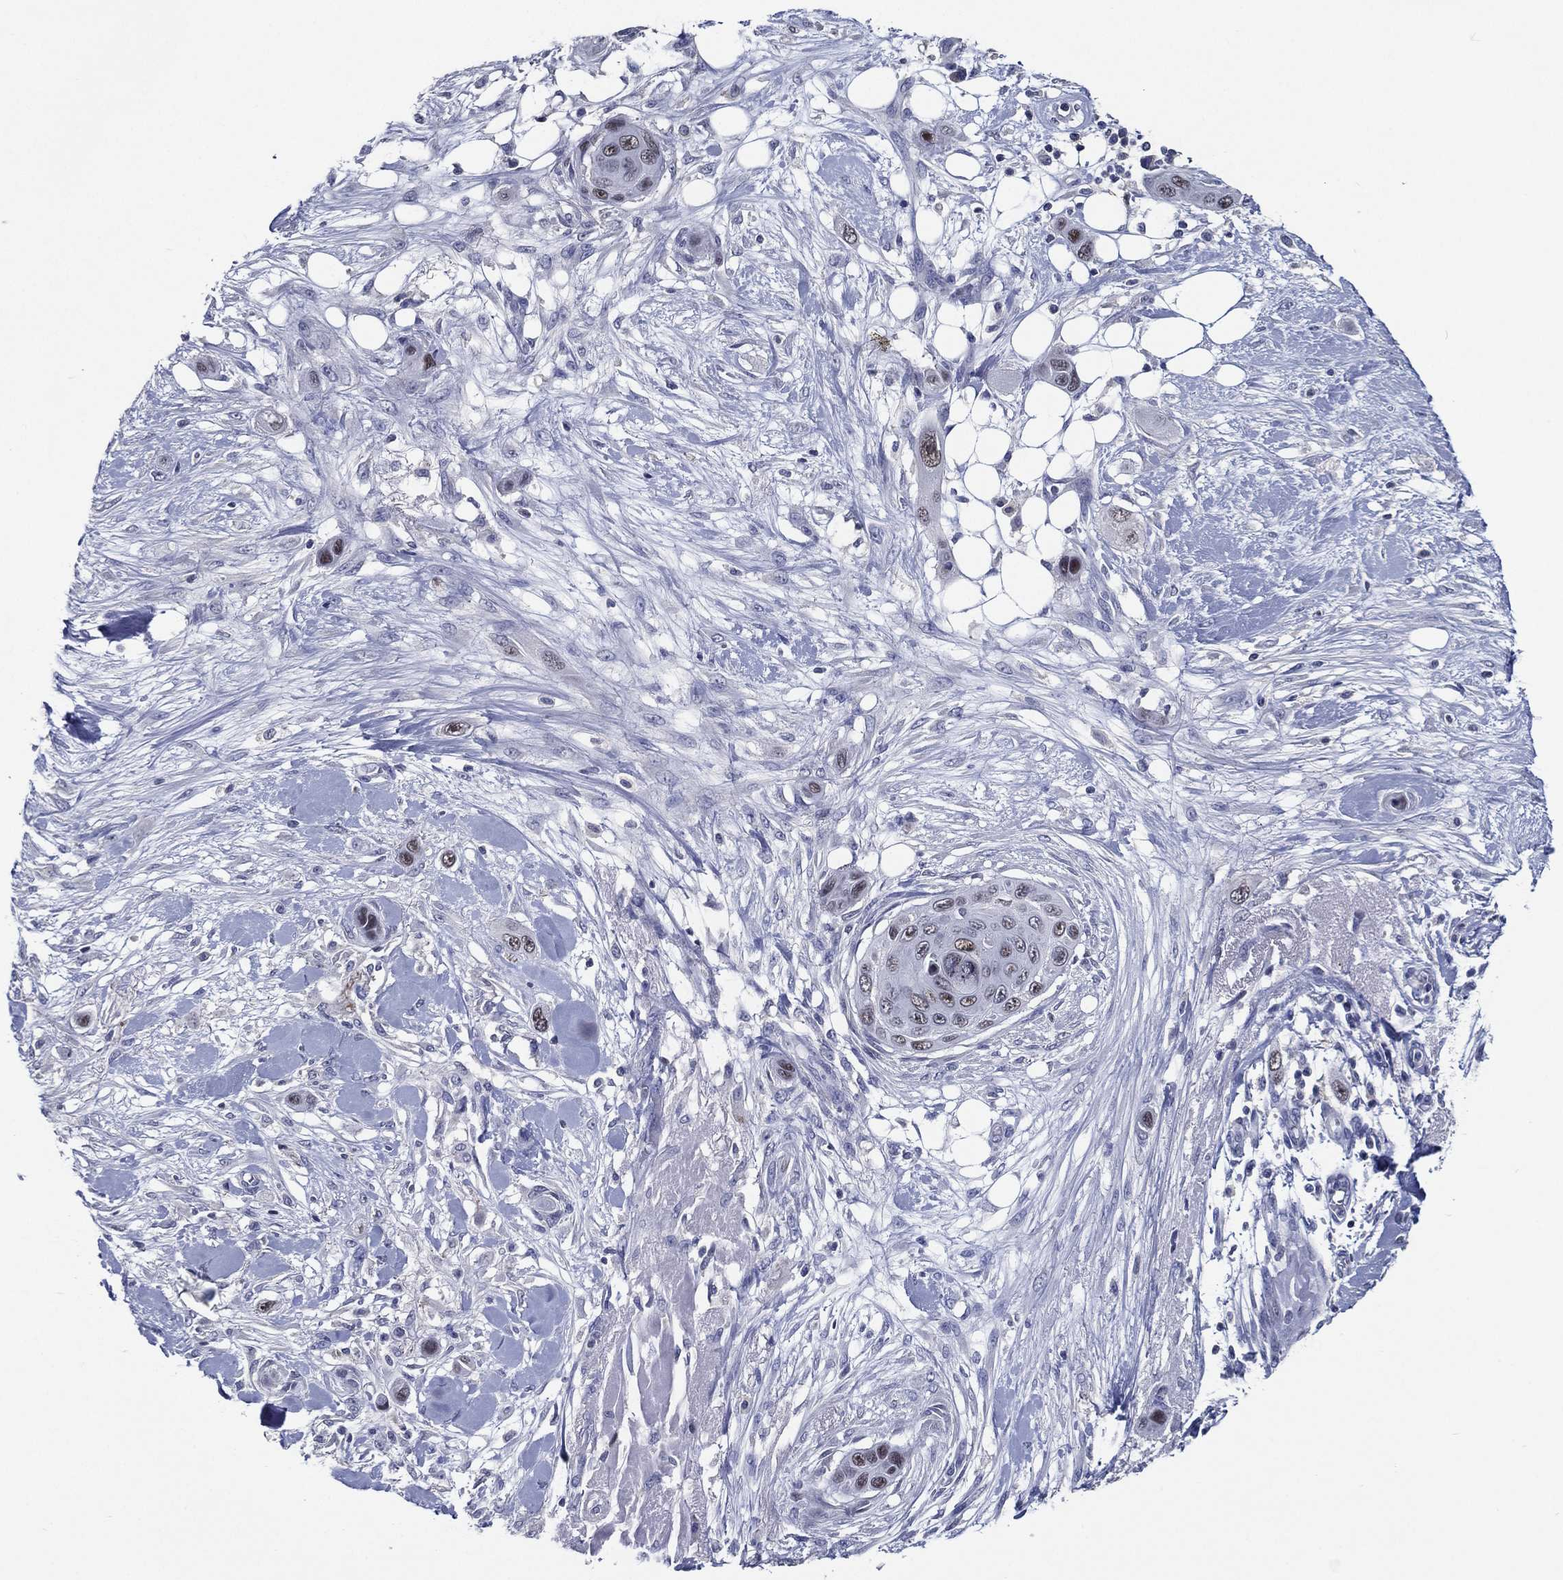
{"staining": {"intensity": "moderate", "quantity": "<25%", "location": "nuclear"}, "tissue": "skin cancer", "cell_type": "Tumor cells", "image_type": "cancer", "snomed": [{"axis": "morphology", "description": "Squamous cell carcinoma, NOS"}, {"axis": "topography", "description": "Skin"}], "caption": "Tumor cells demonstrate low levels of moderate nuclear positivity in approximately <25% of cells in skin cancer.", "gene": "TFAP2A", "patient": {"sex": "male", "age": 79}}